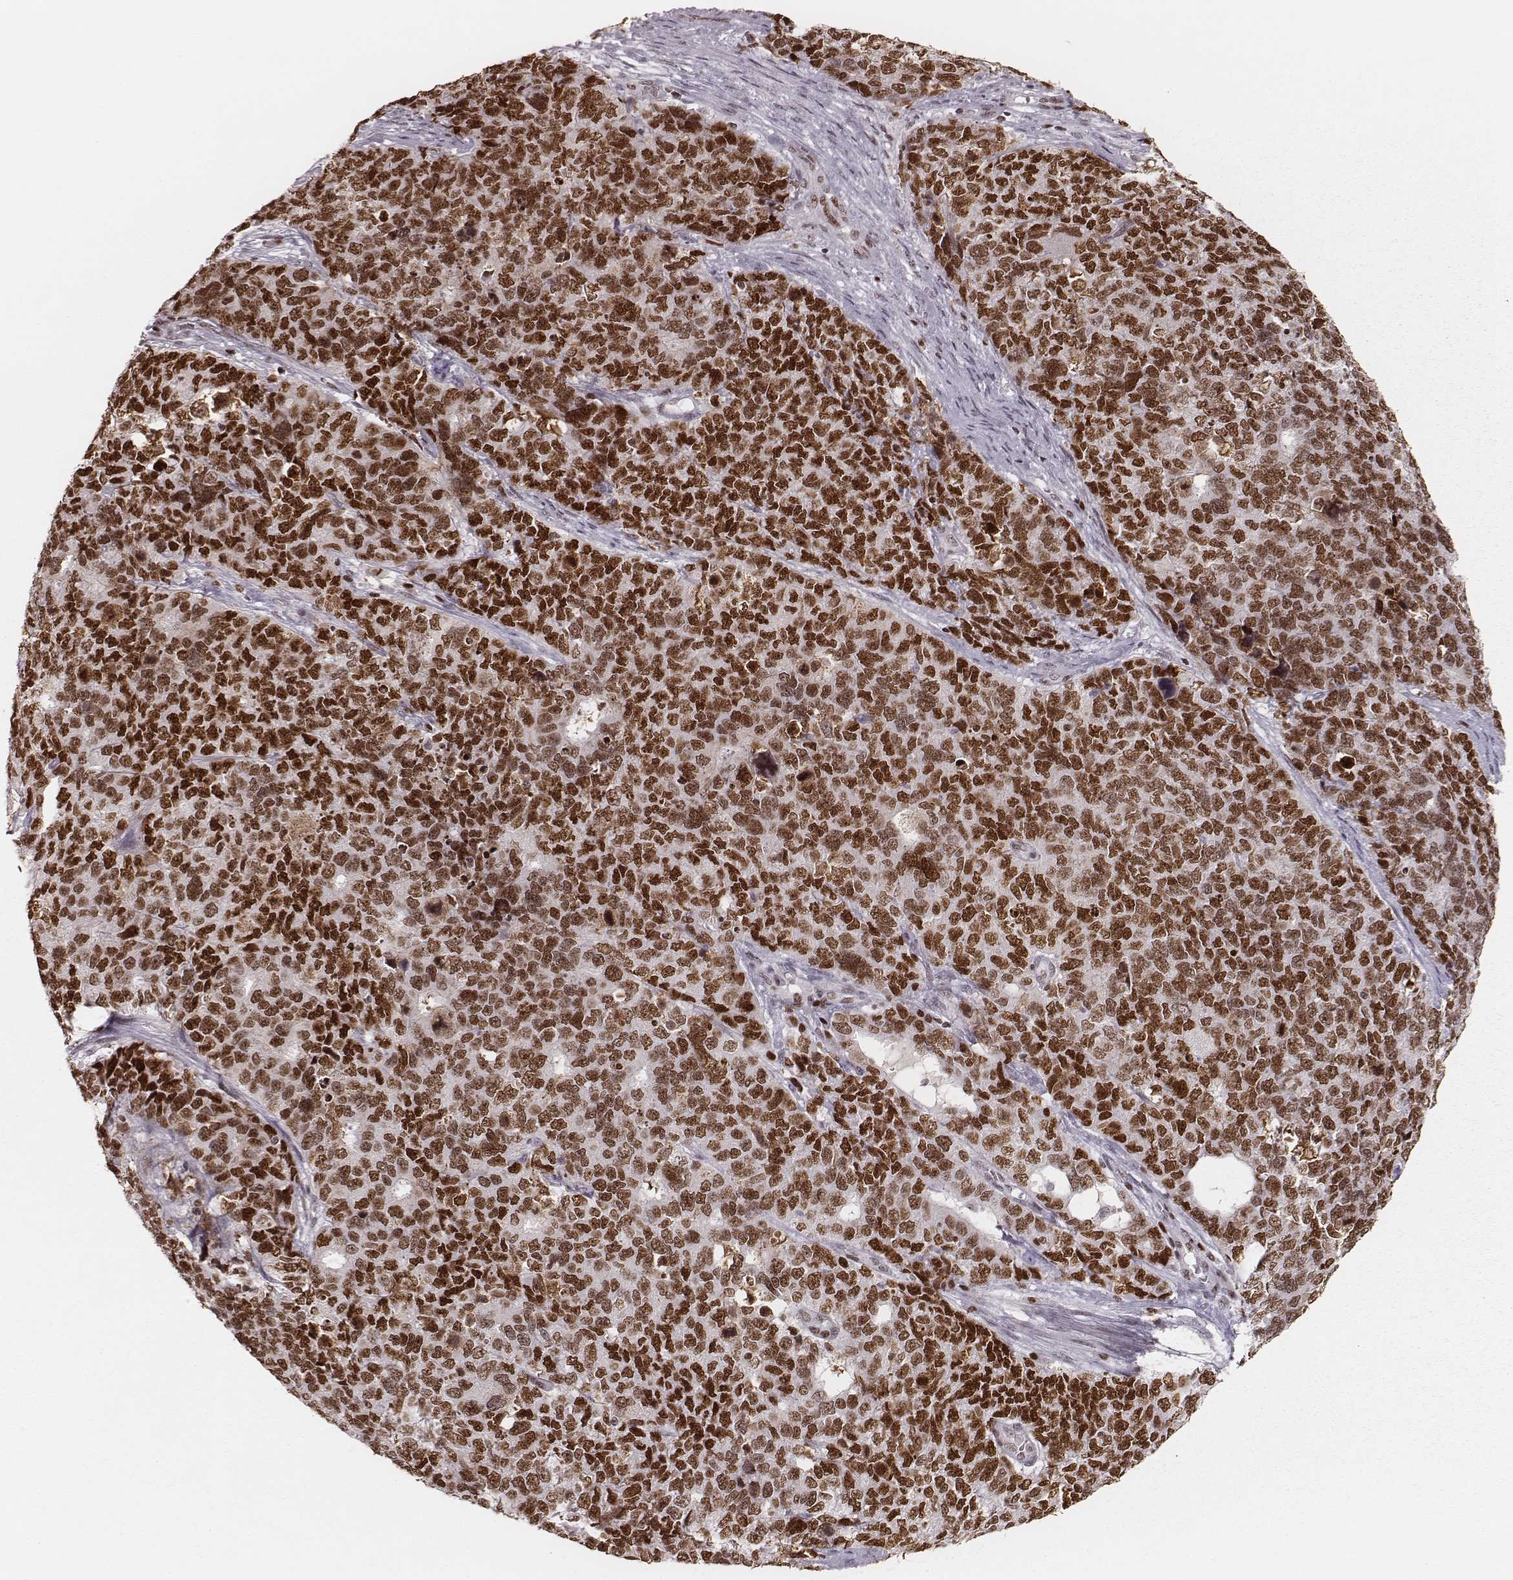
{"staining": {"intensity": "strong", "quantity": ">75%", "location": "nuclear"}, "tissue": "cervical cancer", "cell_type": "Tumor cells", "image_type": "cancer", "snomed": [{"axis": "morphology", "description": "Squamous cell carcinoma, NOS"}, {"axis": "topography", "description": "Cervix"}], "caption": "Human cervical cancer (squamous cell carcinoma) stained with a brown dye demonstrates strong nuclear positive staining in about >75% of tumor cells.", "gene": "PARP1", "patient": {"sex": "female", "age": 63}}